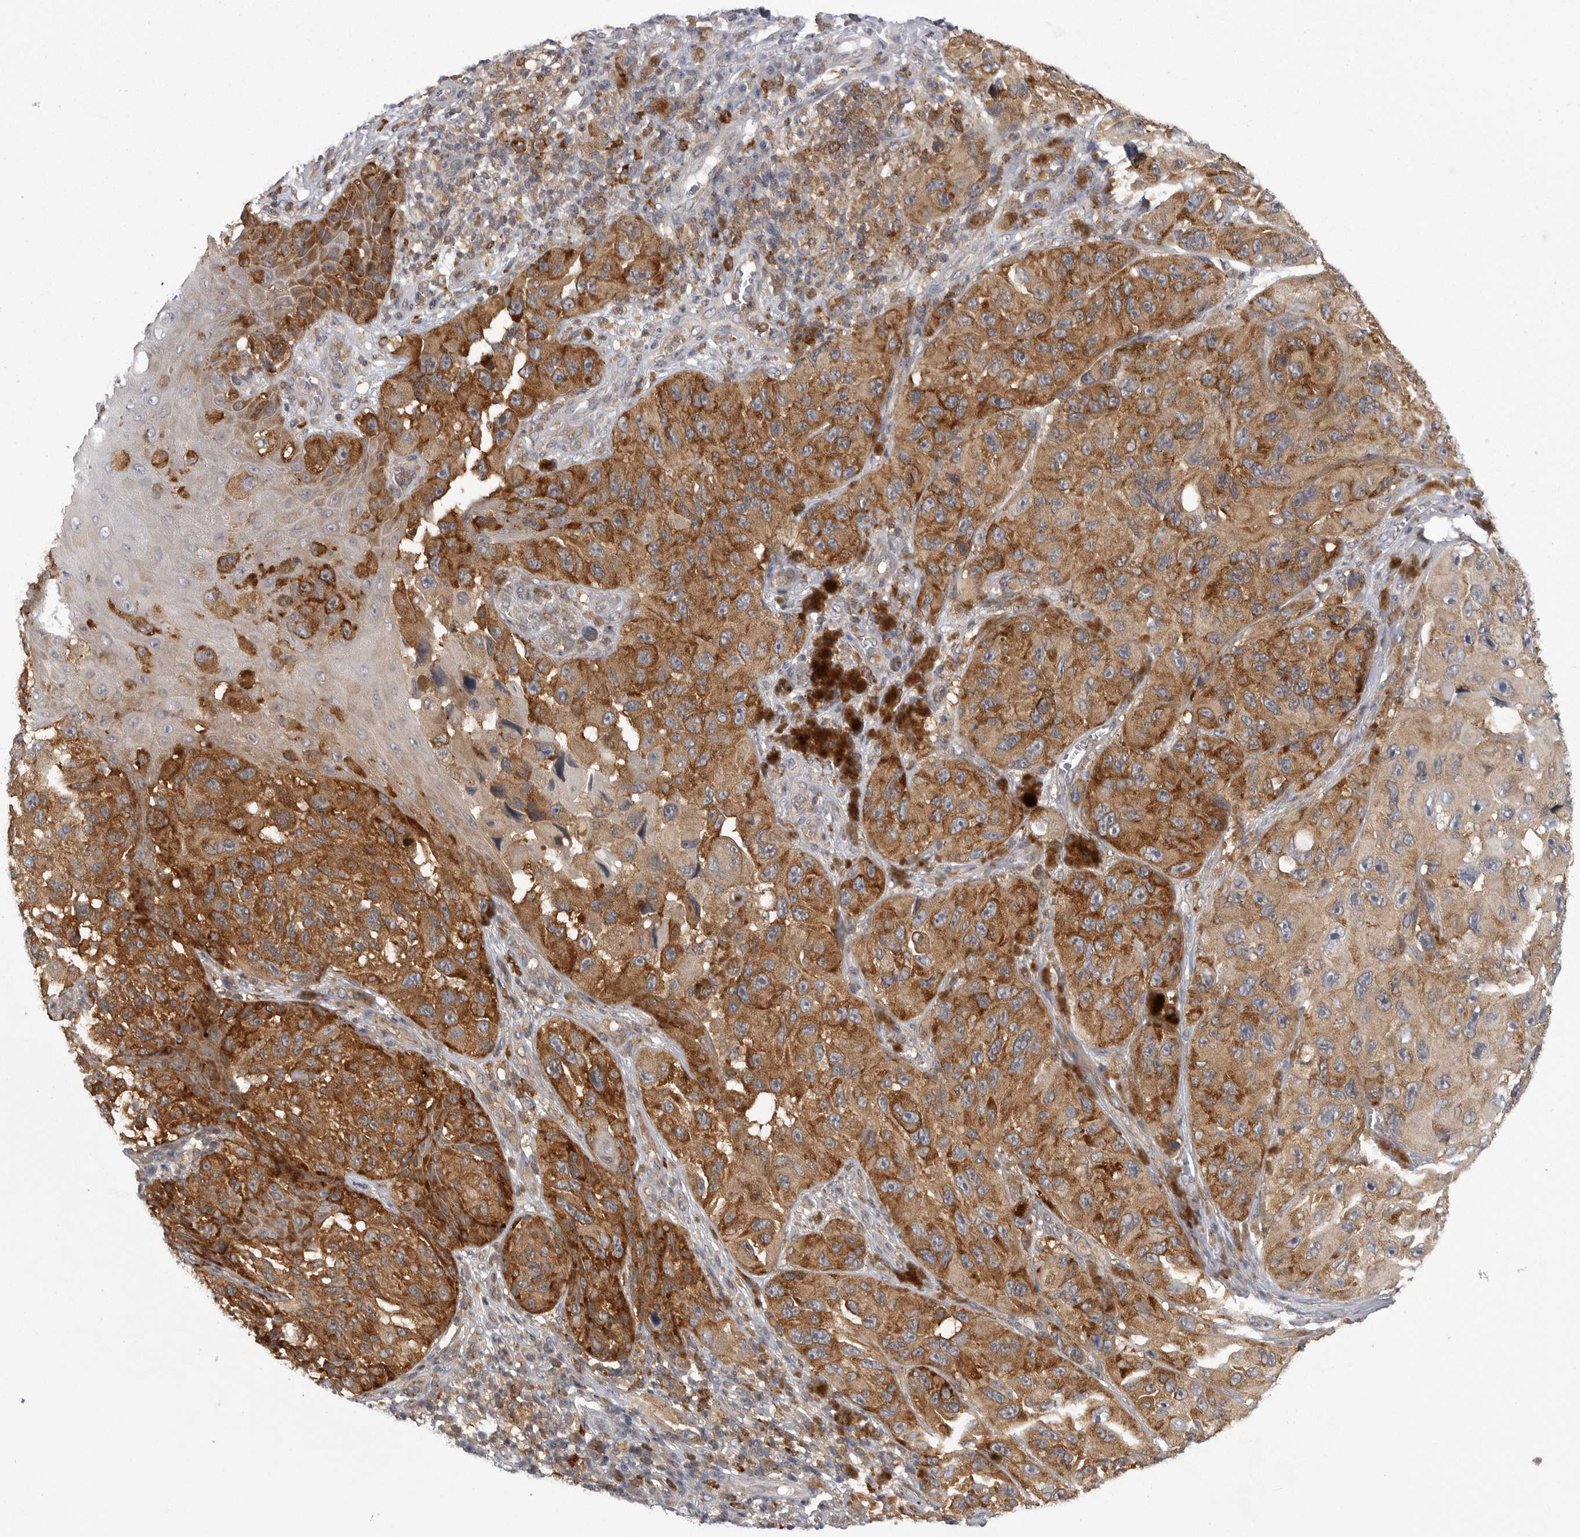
{"staining": {"intensity": "moderate", "quantity": ">75%", "location": "cytoplasmic/membranous"}, "tissue": "melanoma", "cell_type": "Tumor cells", "image_type": "cancer", "snomed": [{"axis": "morphology", "description": "Malignant melanoma, NOS"}, {"axis": "topography", "description": "Skin"}], "caption": "Moderate cytoplasmic/membranous positivity is identified in approximately >75% of tumor cells in melanoma.", "gene": "CACYBP", "patient": {"sex": "female", "age": 73}}